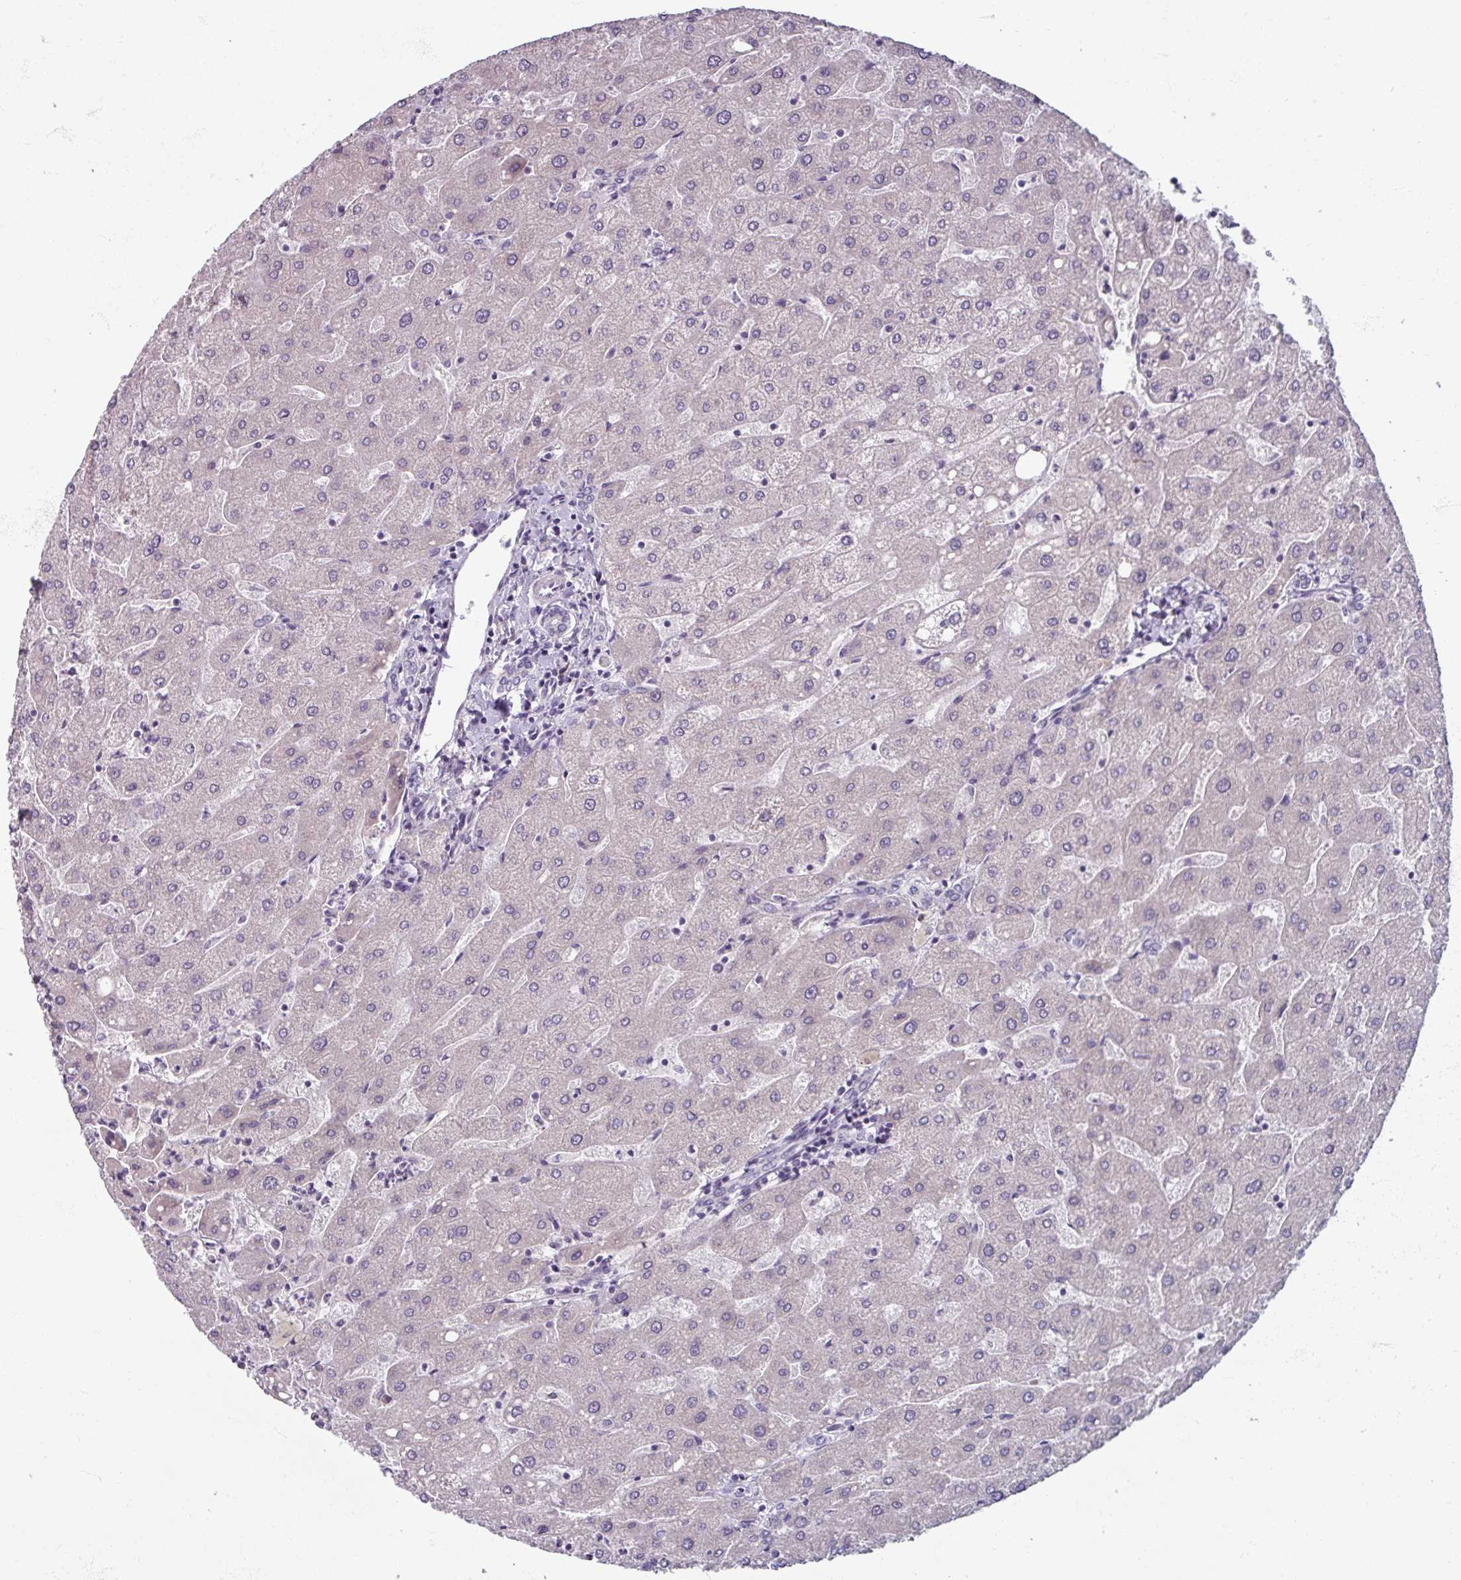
{"staining": {"intensity": "negative", "quantity": "none", "location": "none"}, "tissue": "liver", "cell_type": "Cholangiocytes", "image_type": "normal", "snomed": [{"axis": "morphology", "description": "Normal tissue, NOS"}, {"axis": "topography", "description": "Liver"}], "caption": "Immunohistochemical staining of normal liver reveals no significant expression in cholangiocytes.", "gene": "SMIM11", "patient": {"sex": "male", "age": 67}}